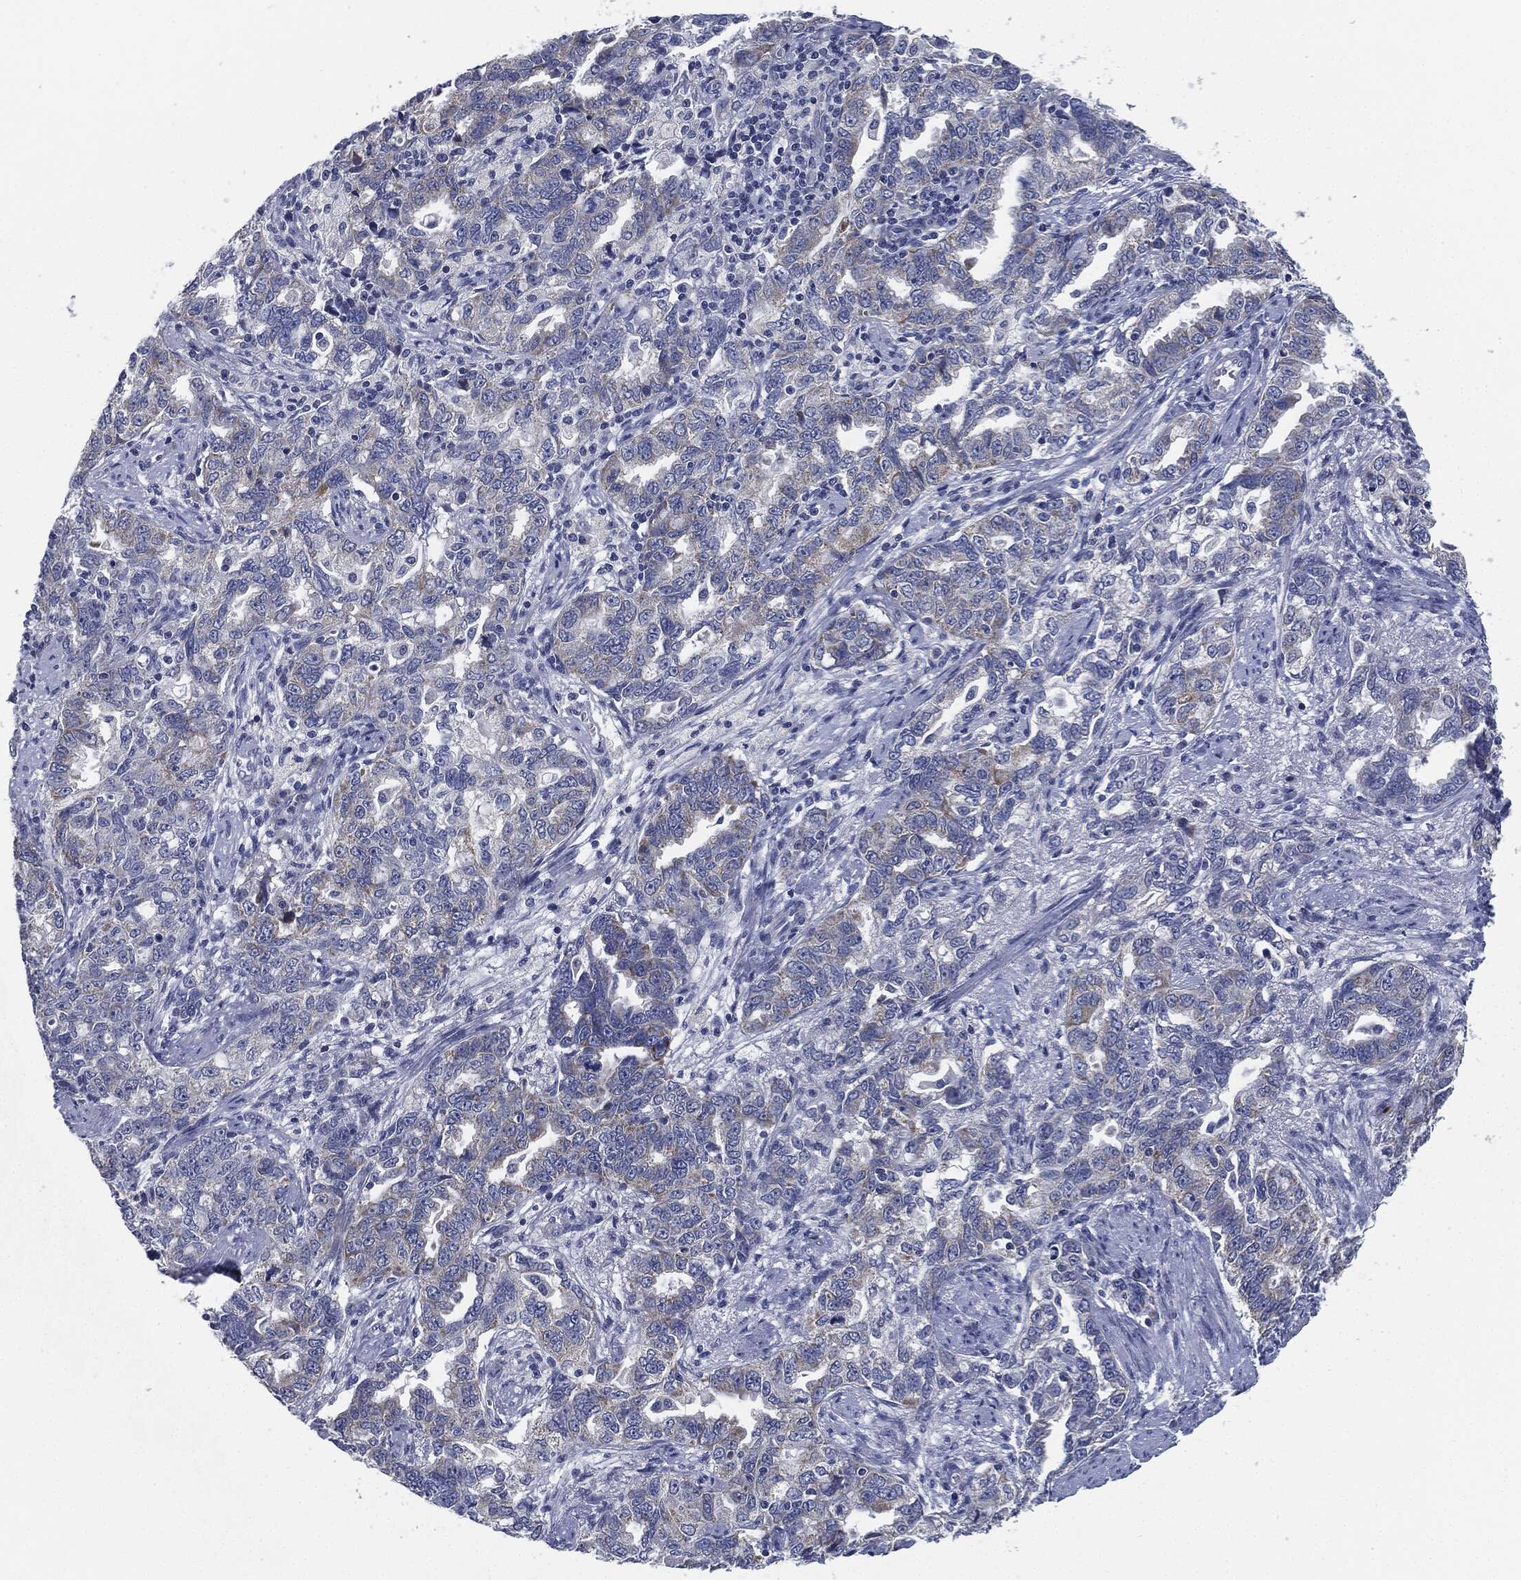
{"staining": {"intensity": "negative", "quantity": "none", "location": "none"}, "tissue": "ovarian cancer", "cell_type": "Tumor cells", "image_type": "cancer", "snomed": [{"axis": "morphology", "description": "Cystadenocarcinoma, serous, NOS"}, {"axis": "topography", "description": "Ovary"}], "caption": "This photomicrograph is of ovarian serous cystadenocarcinoma stained with immunohistochemistry (IHC) to label a protein in brown with the nuclei are counter-stained blue. There is no staining in tumor cells.", "gene": "SIGLEC9", "patient": {"sex": "female", "age": 51}}